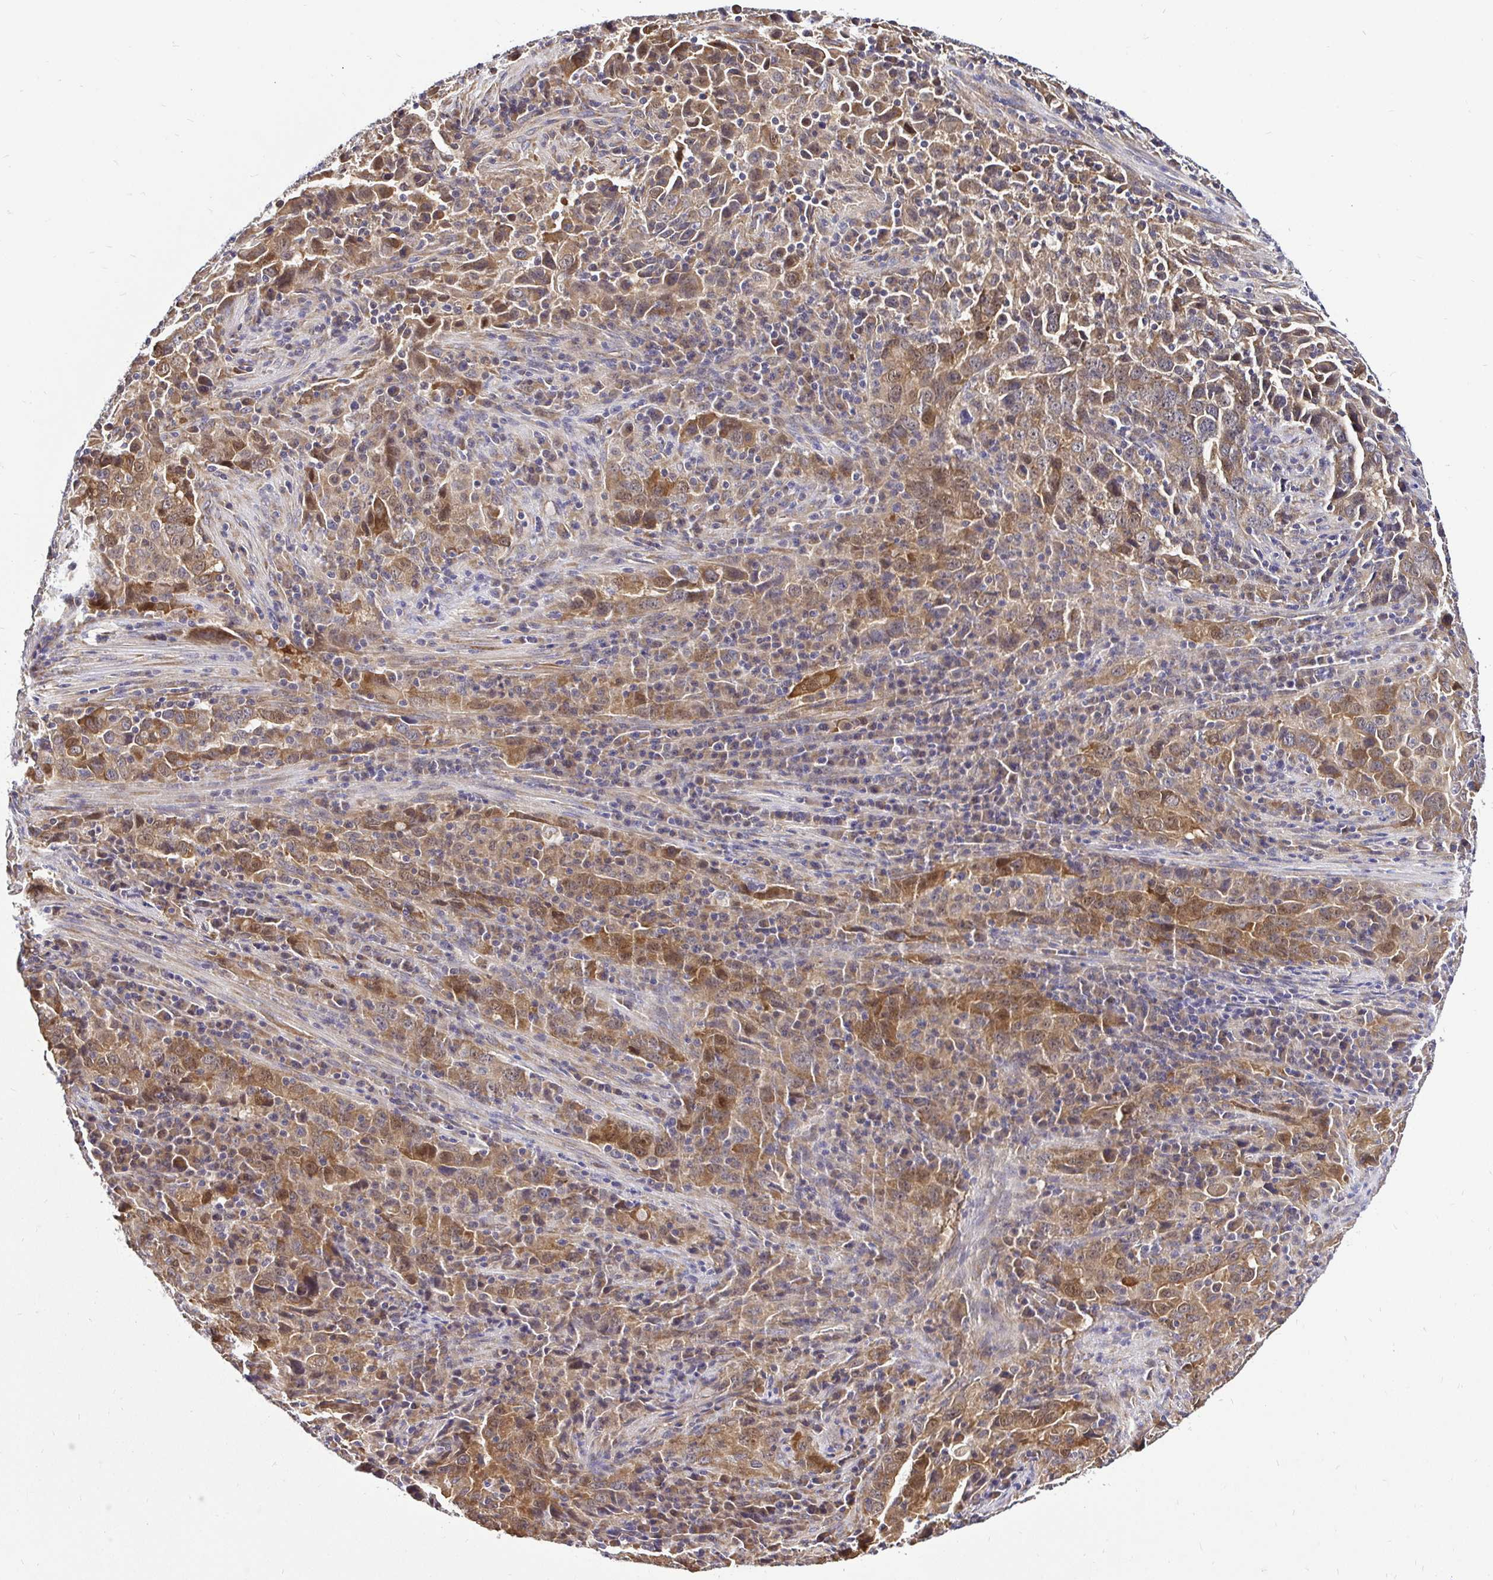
{"staining": {"intensity": "moderate", "quantity": ">75%", "location": "cytoplasmic/membranous"}, "tissue": "lung cancer", "cell_type": "Tumor cells", "image_type": "cancer", "snomed": [{"axis": "morphology", "description": "Adenocarcinoma, NOS"}, {"axis": "topography", "description": "Lung"}], "caption": "Lung cancer tissue shows moderate cytoplasmic/membranous expression in about >75% of tumor cells Using DAB (brown) and hematoxylin (blue) stains, captured at high magnification using brightfield microscopy.", "gene": "CCDC122", "patient": {"sex": "male", "age": 67}}